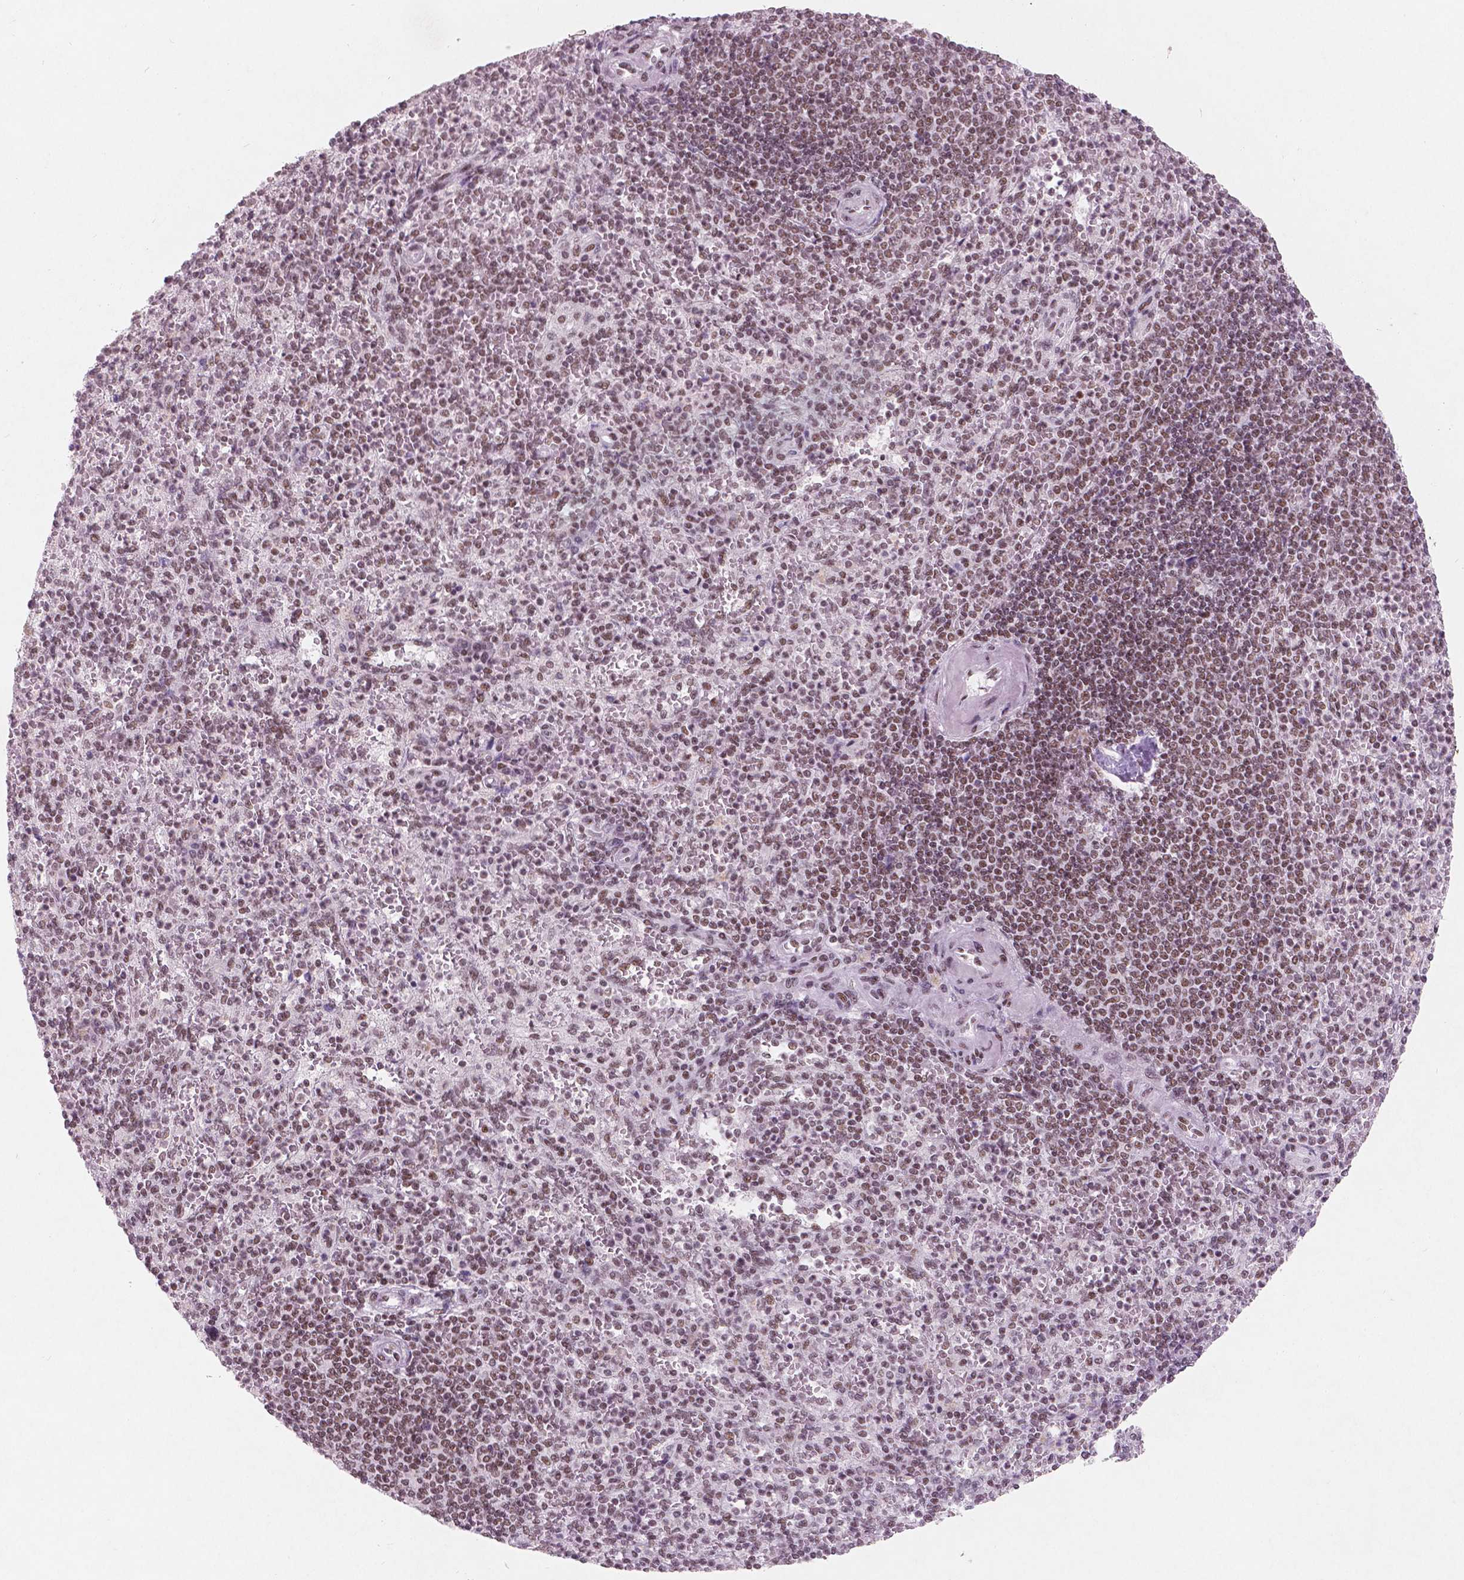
{"staining": {"intensity": "moderate", "quantity": ">75%", "location": "nuclear"}, "tissue": "spleen", "cell_type": "Cells in red pulp", "image_type": "normal", "snomed": [{"axis": "morphology", "description": "Normal tissue, NOS"}, {"axis": "topography", "description": "Spleen"}], "caption": "Immunohistochemistry image of normal human spleen stained for a protein (brown), which demonstrates medium levels of moderate nuclear staining in approximately >75% of cells in red pulp.", "gene": "BRD4", "patient": {"sex": "female", "age": 74}}